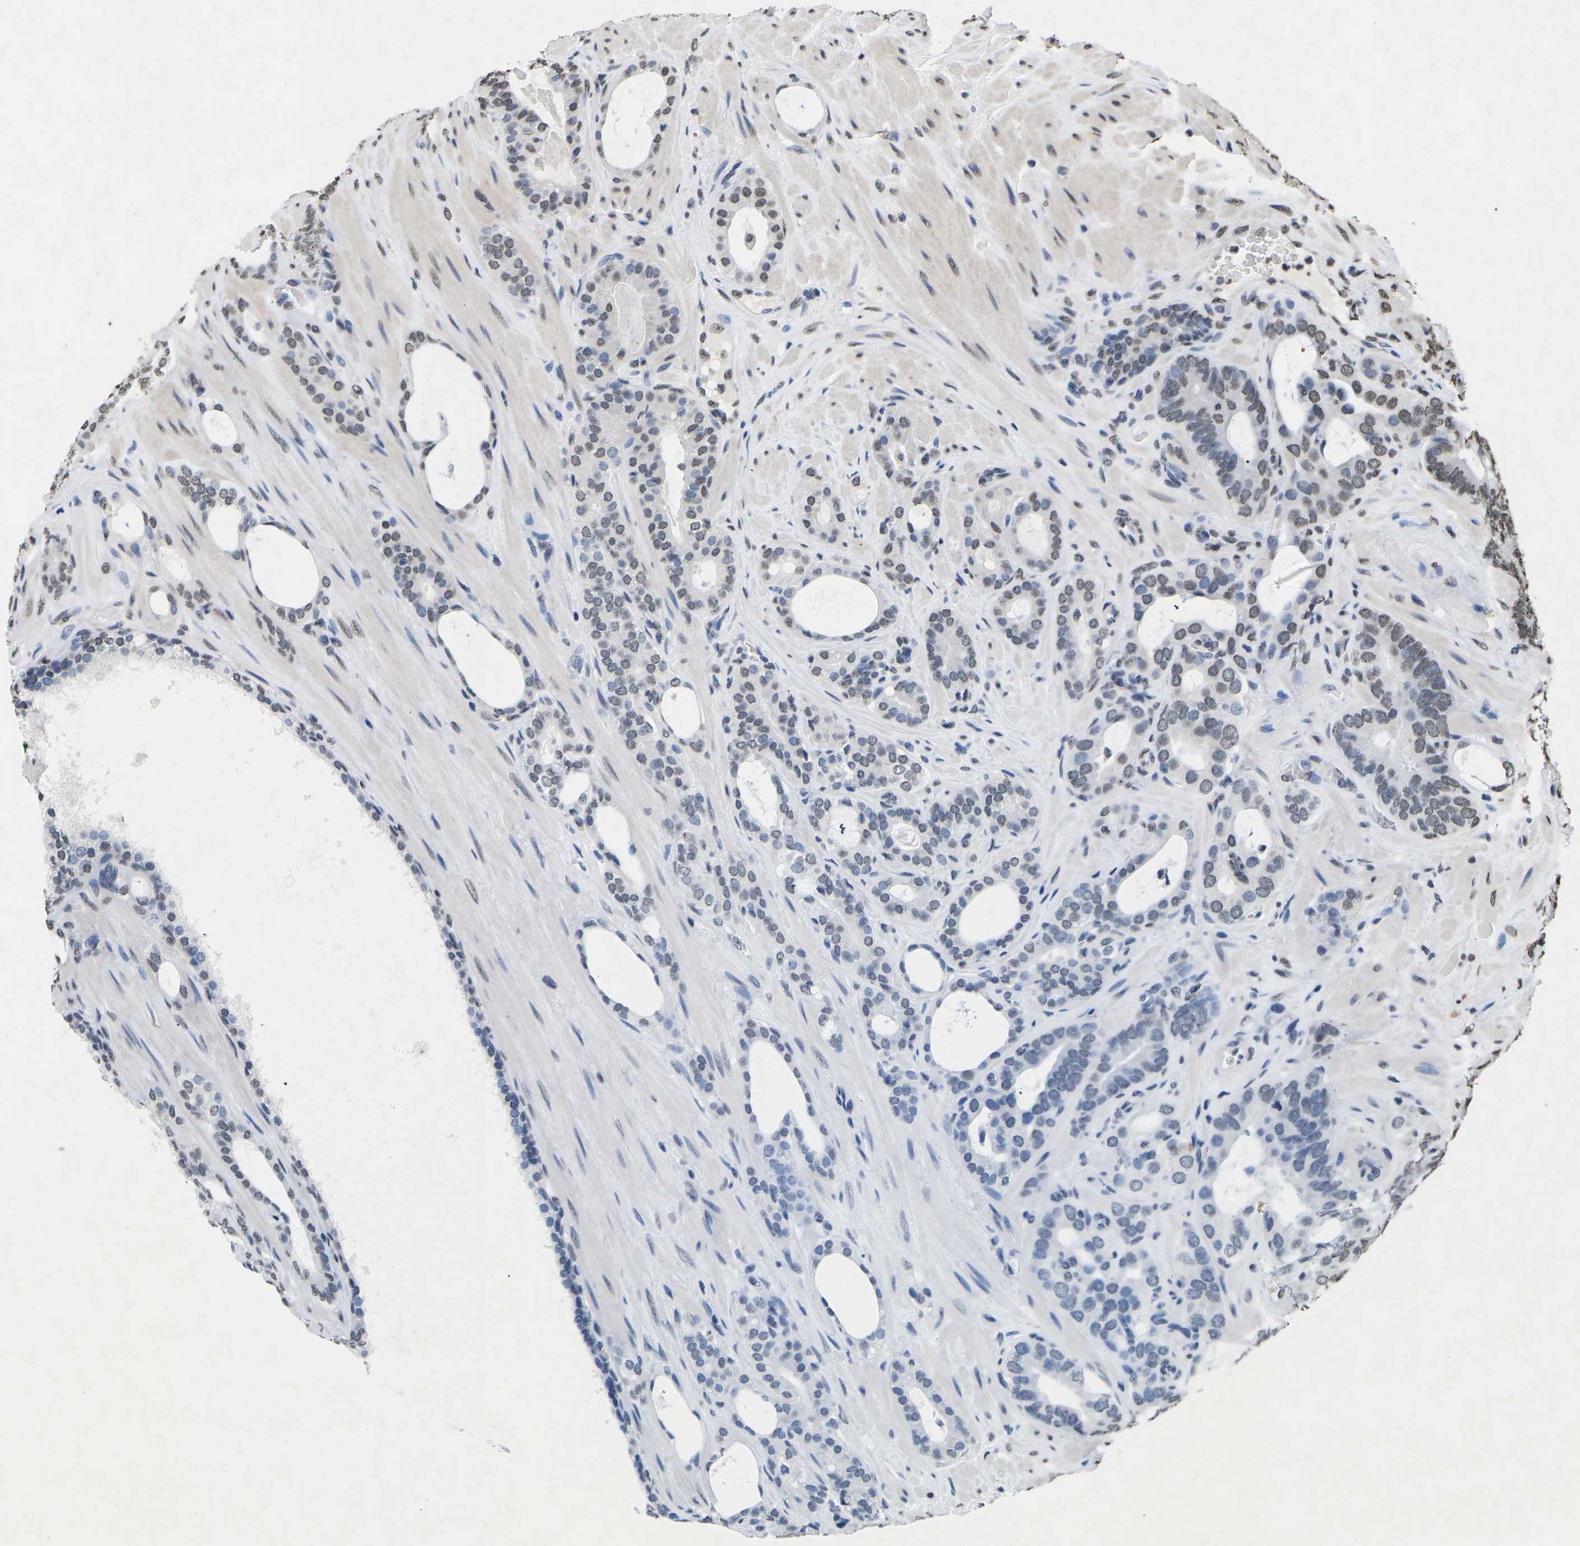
{"staining": {"intensity": "weak", "quantity": "25%-75%", "location": "nuclear"}, "tissue": "prostate cancer", "cell_type": "Tumor cells", "image_type": "cancer", "snomed": [{"axis": "morphology", "description": "Adenocarcinoma, Low grade"}, {"axis": "topography", "description": "Prostate"}], "caption": "A brown stain shows weak nuclear staining of a protein in human low-grade adenocarcinoma (prostate) tumor cells.", "gene": "EMSY", "patient": {"sex": "male", "age": 63}}